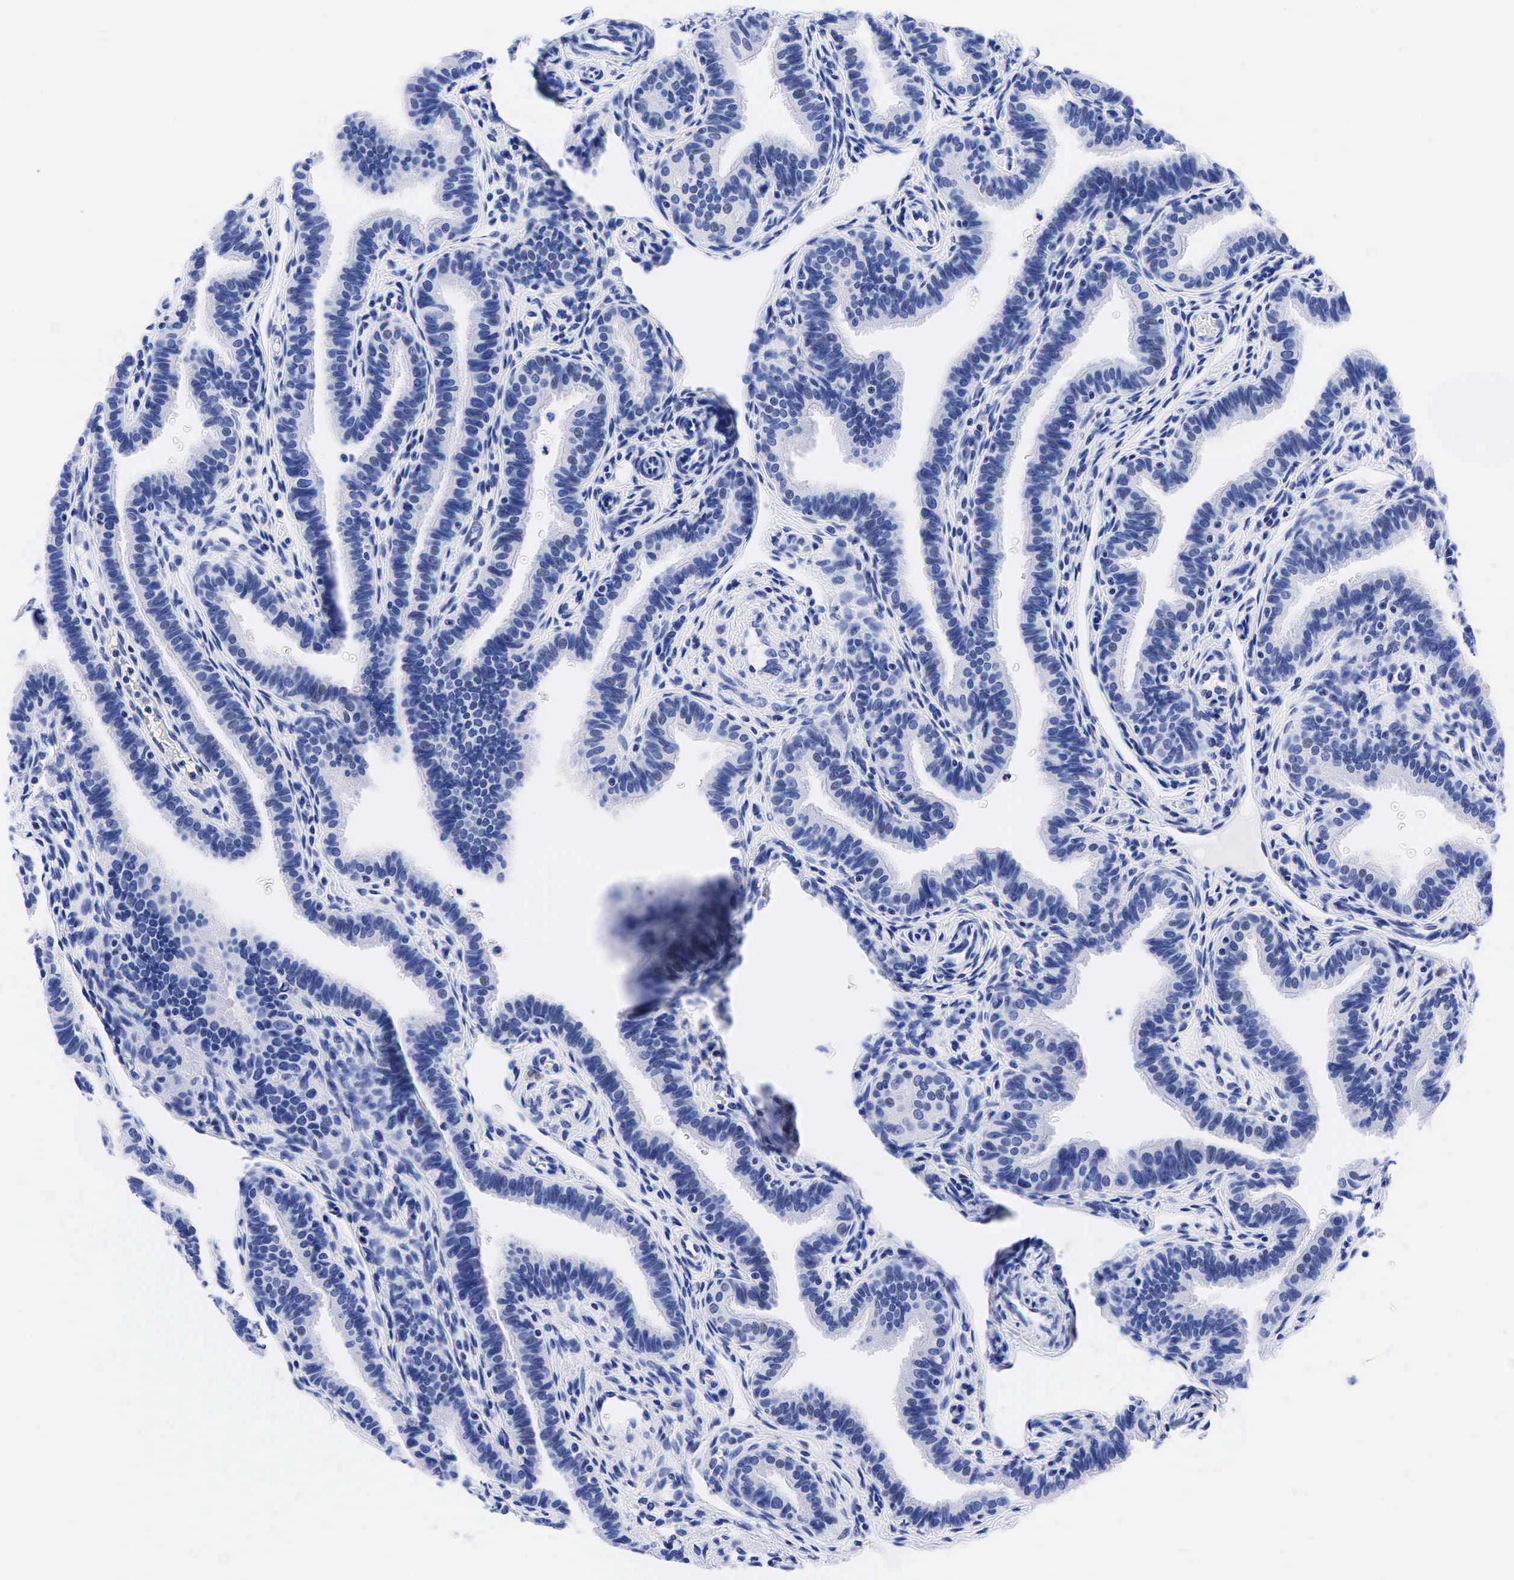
{"staining": {"intensity": "negative", "quantity": "none", "location": "none"}, "tissue": "fallopian tube", "cell_type": "Glandular cells", "image_type": "normal", "snomed": [{"axis": "morphology", "description": "Normal tissue, NOS"}, {"axis": "topography", "description": "Fallopian tube"}], "caption": "The IHC micrograph has no significant expression in glandular cells of fallopian tube. Nuclei are stained in blue.", "gene": "CEACAM5", "patient": {"sex": "female", "age": 32}}